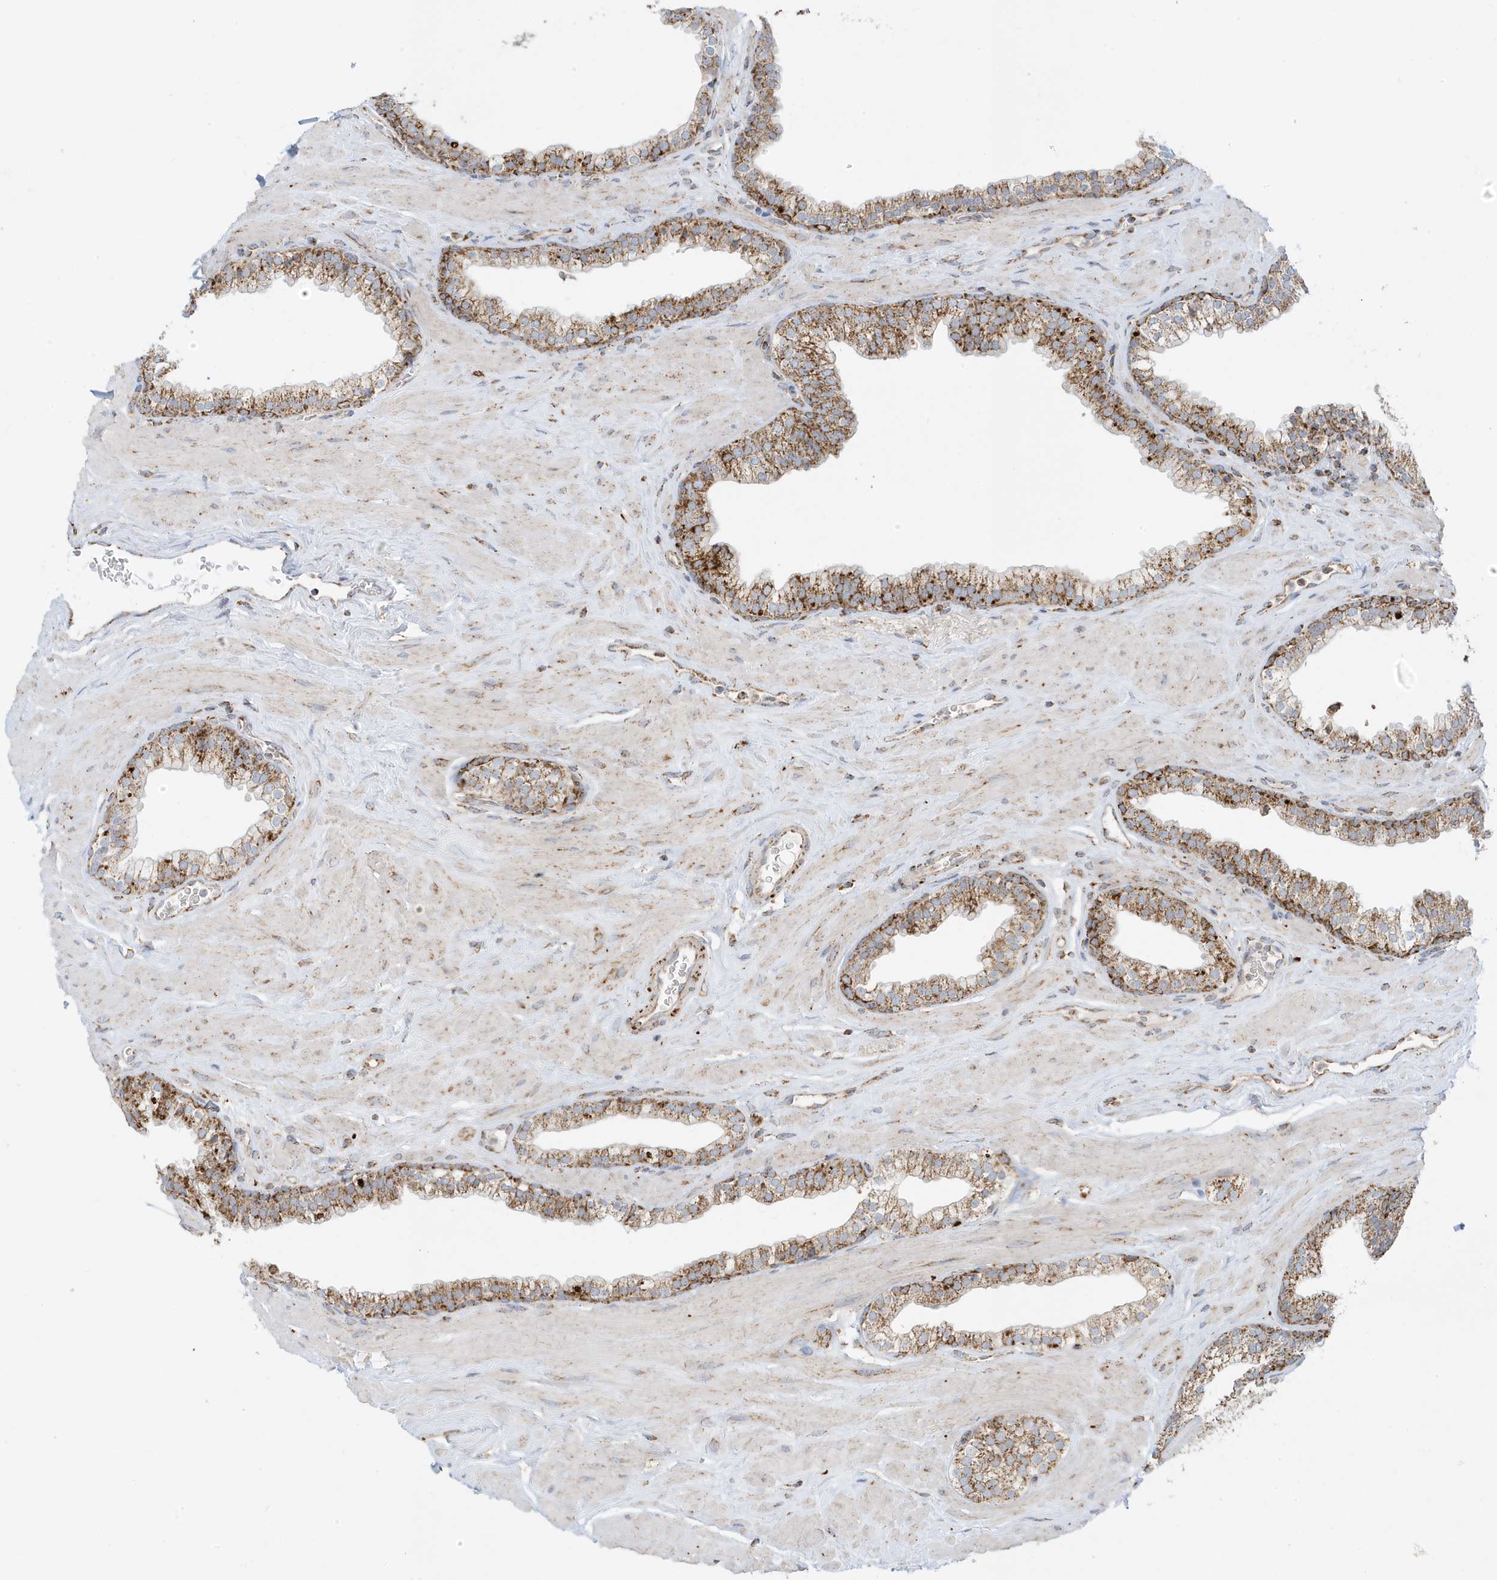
{"staining": {"intensity": "strong", "quantity": ">75%", "location": "cytoplasmic/membranous"}, "tissue": "prostate", "cell_type": "Glandular cells", "image_type": "normal", "snomed": [{"axis": "morphology", "description": "Normal tissue, NOS"}, {"axis": "morphology", "description": "Urothelial carcinoma, Low grade"}, {"axis": "topography", "description": "Urinary bladder"}, {"axis": "topography", "description": "Prostate"}], "caption": "This image shows immunohistochemistry (IHC) staining of unremarkable human prostate, with high strong cytoplasmic/membranous staining in about >75% of glandular cells.", "gene": "ATP5ME", "patient": {"sex": "male", "age": 60}}